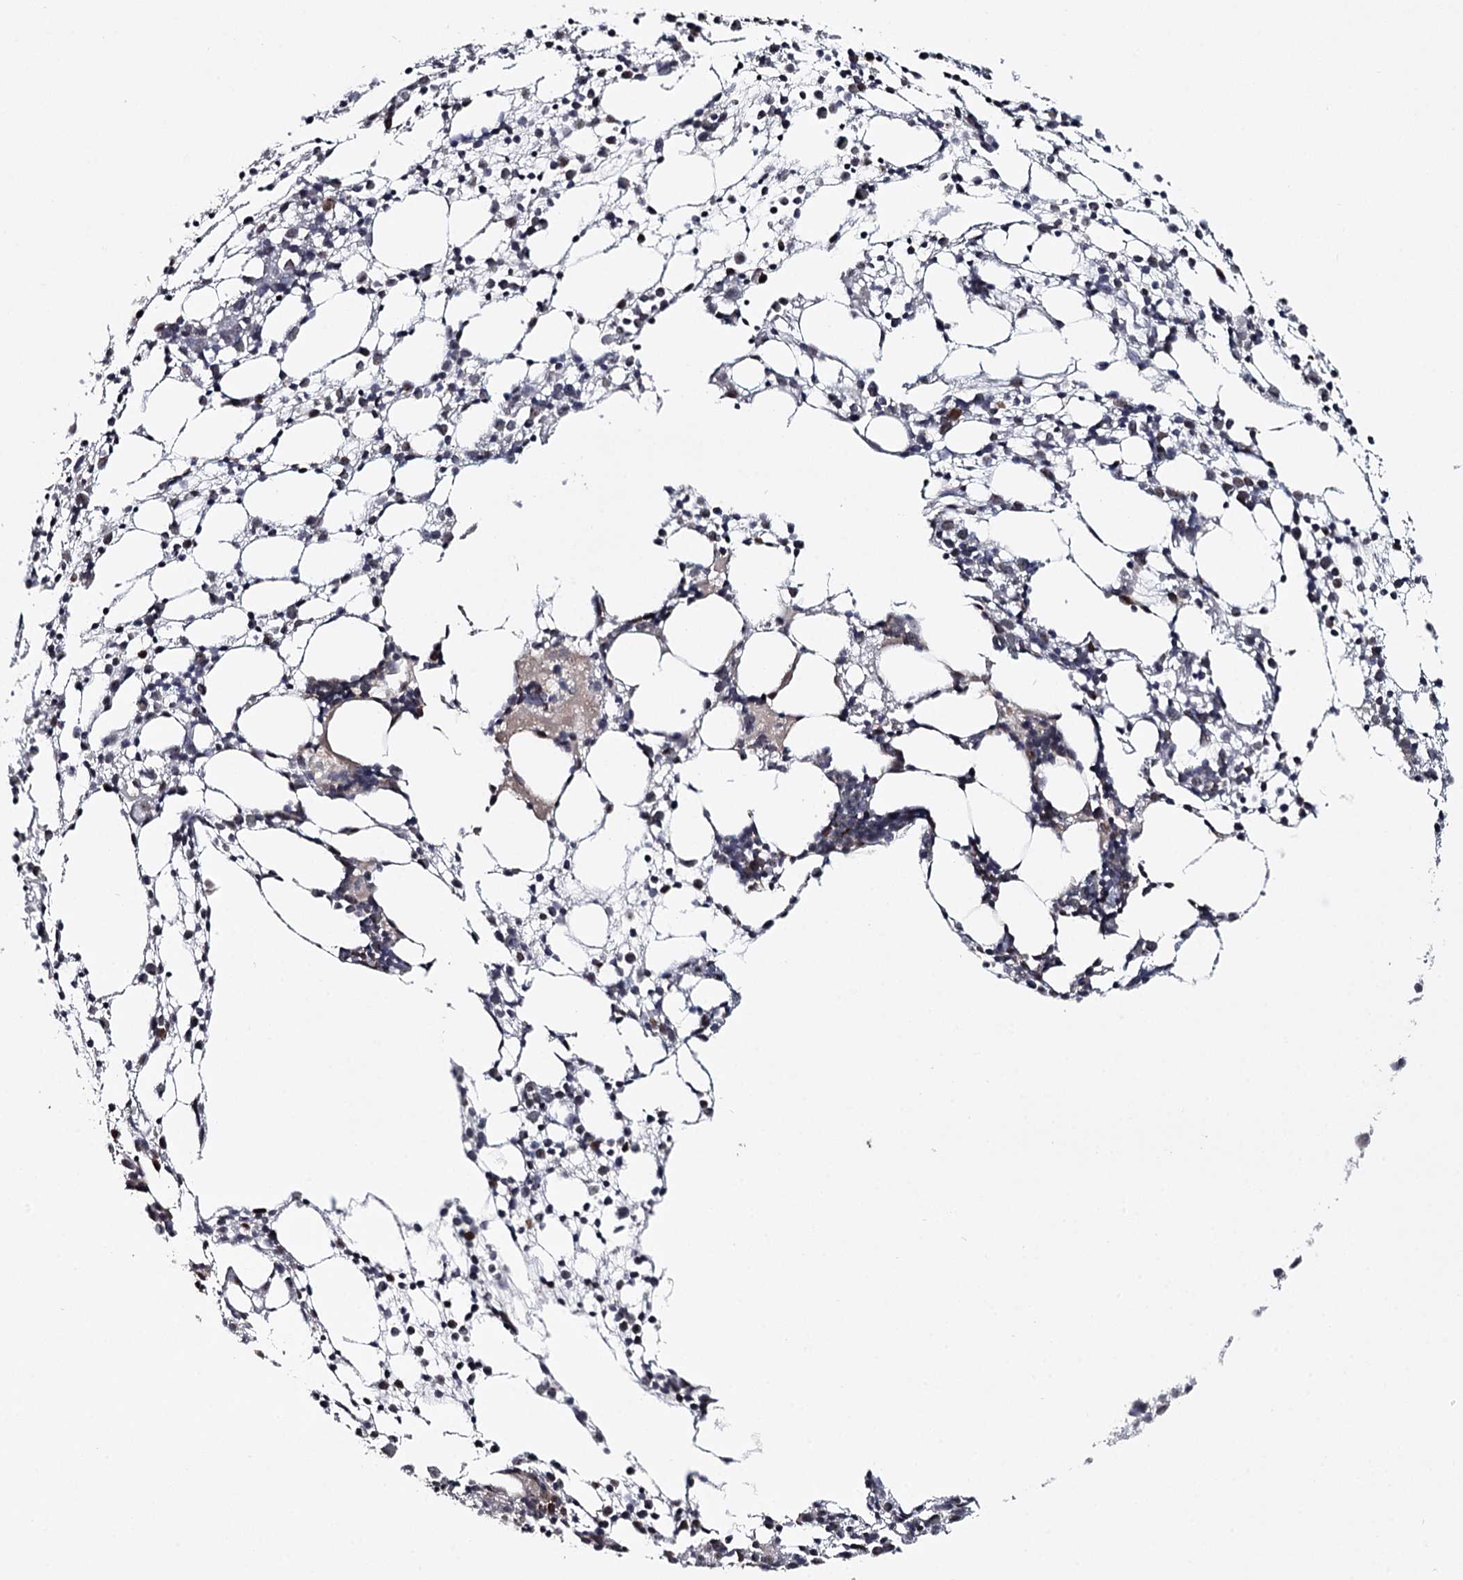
{"staining": {"intensity": "moderate", "quantity": "<25%", "location": "cytoplasmic/membranous"}, "tissue": "bone marrow", "cell_type": "Hematopoietic cells", "image_type": "normal", "snomed": [{"axis": "morphology", "description": "Normal tissue, NOS"}, {"axis": "topography", "description": "Bone marrow"}], "caption": "Hematopoietic cells display moderate cytoplasmic/membranous expression in about <25% of cells in benign bone marrow.", "gene": "GTSF1", "patient": {"sex": "female", "age": 57}}